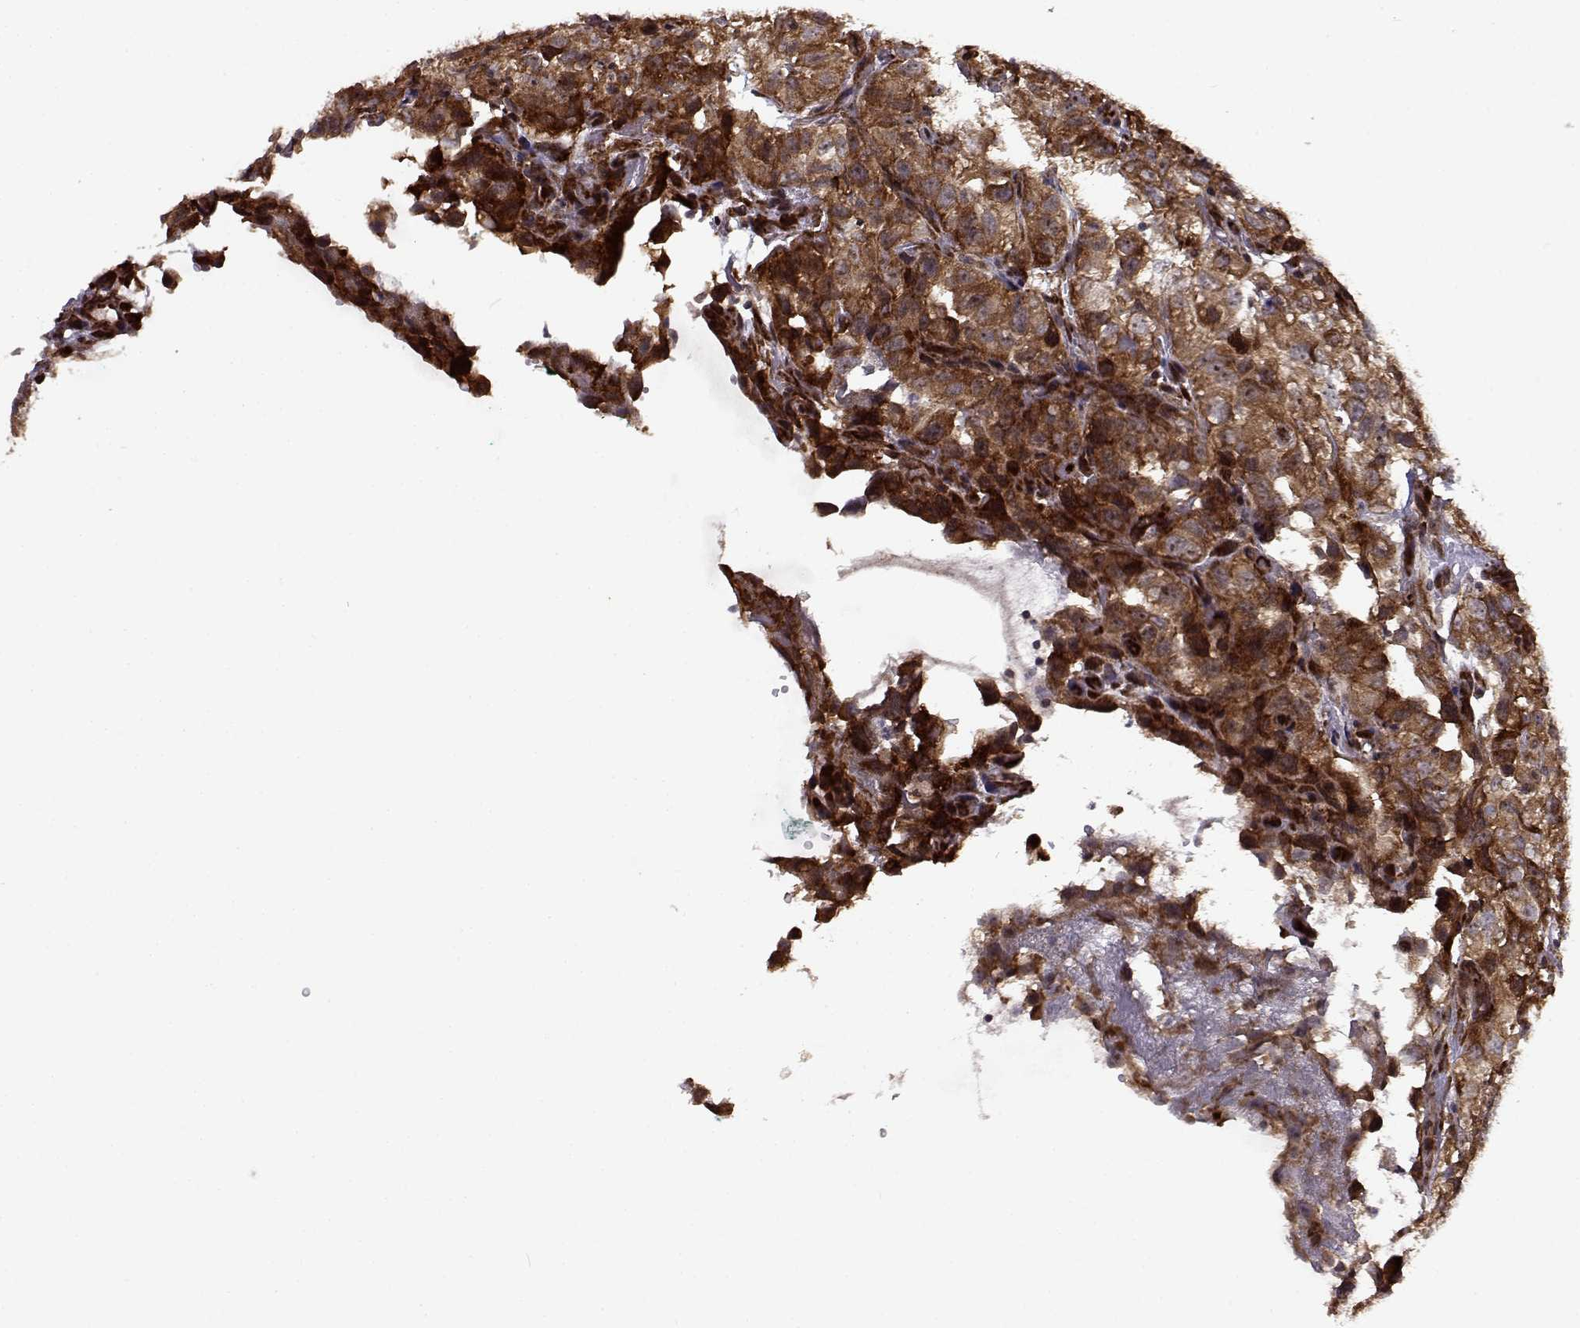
{"staining": {"intensity": "strong", "quantity": ">75%", "location": "cytoplasmic/membranous"}, "tissue": "renal cancer", "cell_type": "Tumor cells", "image_type": "cancer", "snomed": [{"axis": "morphology", "description": "Adenocarcinoma, NOS"}, {"axis": "topography", "description": "Kidney"}], "caption": "Immunohistochemical staining of human adenocarcinoma (renal) displays high levels of strong cytoplasmic/membranous protein positivity in approximately >75% of tumor cells.", "gene": "RPL31", "patient": {"sex": "male", "age": 64}}